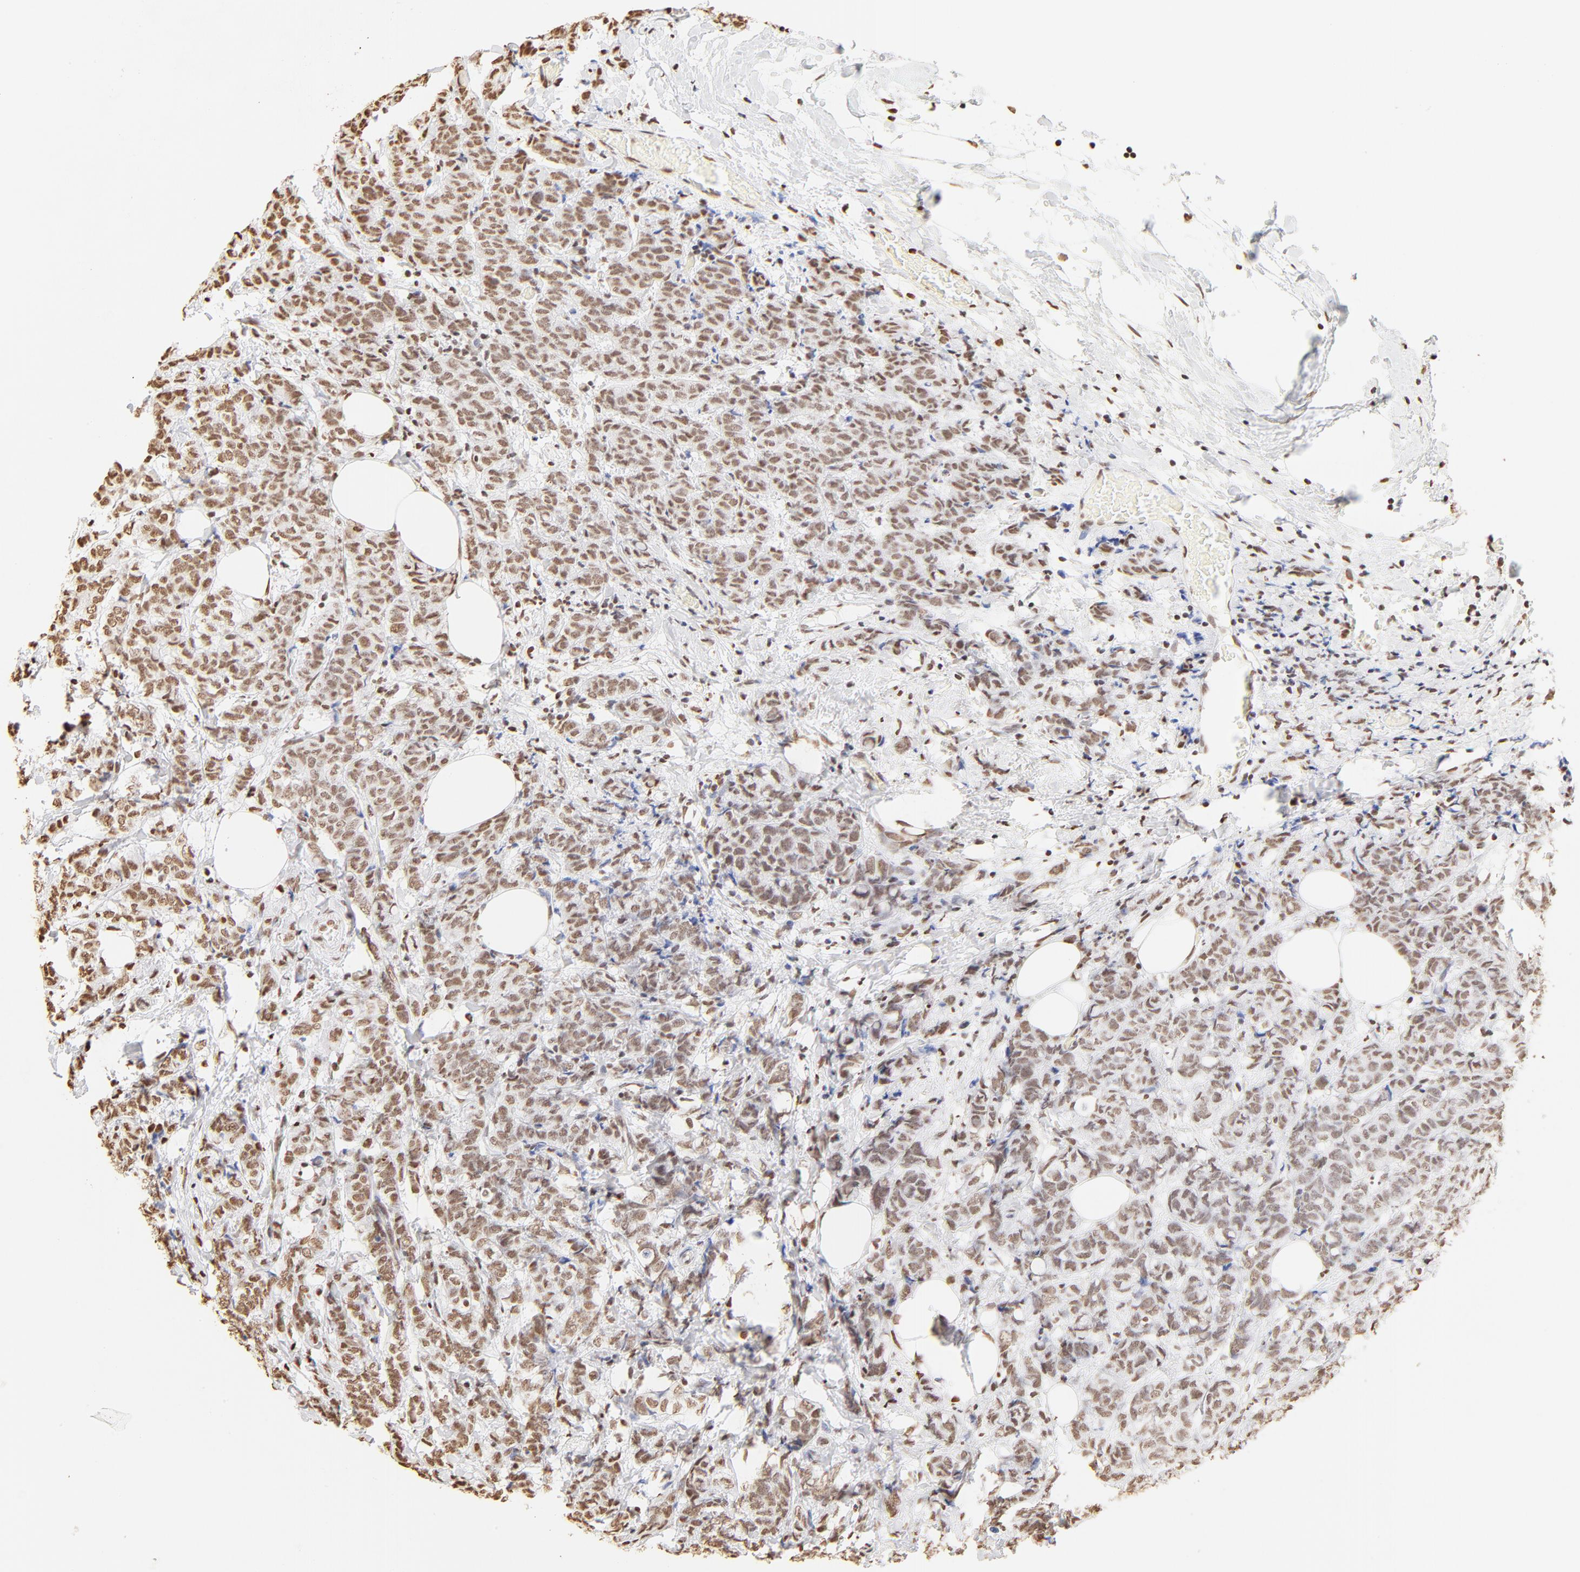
{"staining": {"intensity": "moderate", "quantity": ">75%", "location": "nuclear"}, "tissue": "breast cancer", "cell_type": "Tumor cells", "image_type": "cancer", "snomed": [{"axis": "morphology", "description": "Lobular carcinoma"}, {"axis": "topography", "description": "Breast"}], "caption": "The photomicrograph shows immunohistochemical staining of breast cancer. There is moderate nuclear expression is appreciated in about >75% of tumor cells.", "gene": "ZNF540", "patient": {"sex": "female", "age": 60}}